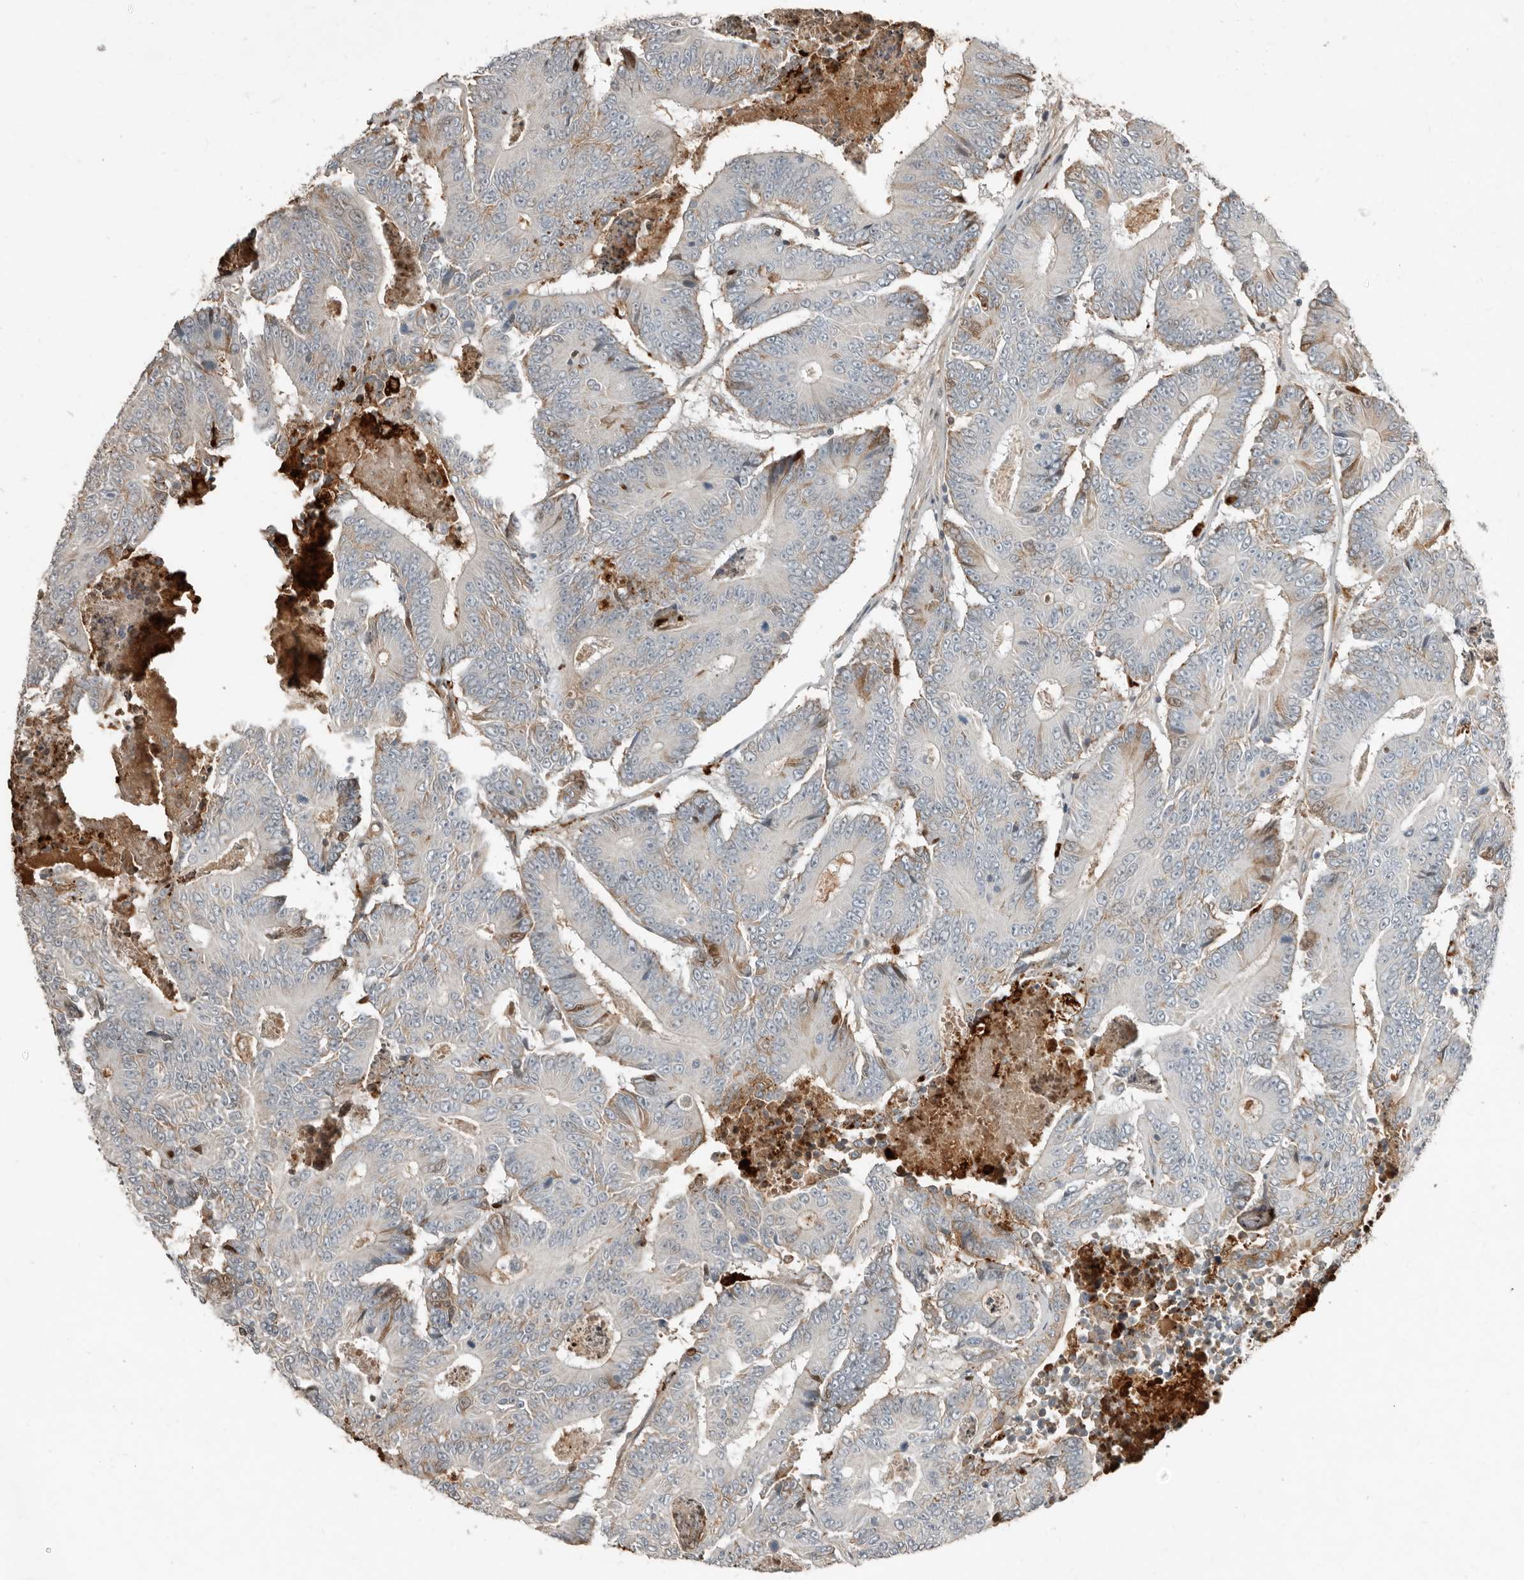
{"staining": {"intensity": "weak", "quantity": "<25%", "location": "cytoplasmic/membranous"}, "tissue": "colorectal cancer", "cell_type": "Tumor cells", "image_type": "cancer", "snomed": [{"axis": "morphology", "description": "Adenocarcinoma, NOS"}, {"axis": "topography", "description": "Colon"}], "caption": "DAB immunohistochemical staining of colorectal adenocarcinoma demonstrates no significant expression in tumor cells.", "gene": "KLHL38", "patient": {"sex": "male", "age": 83}}